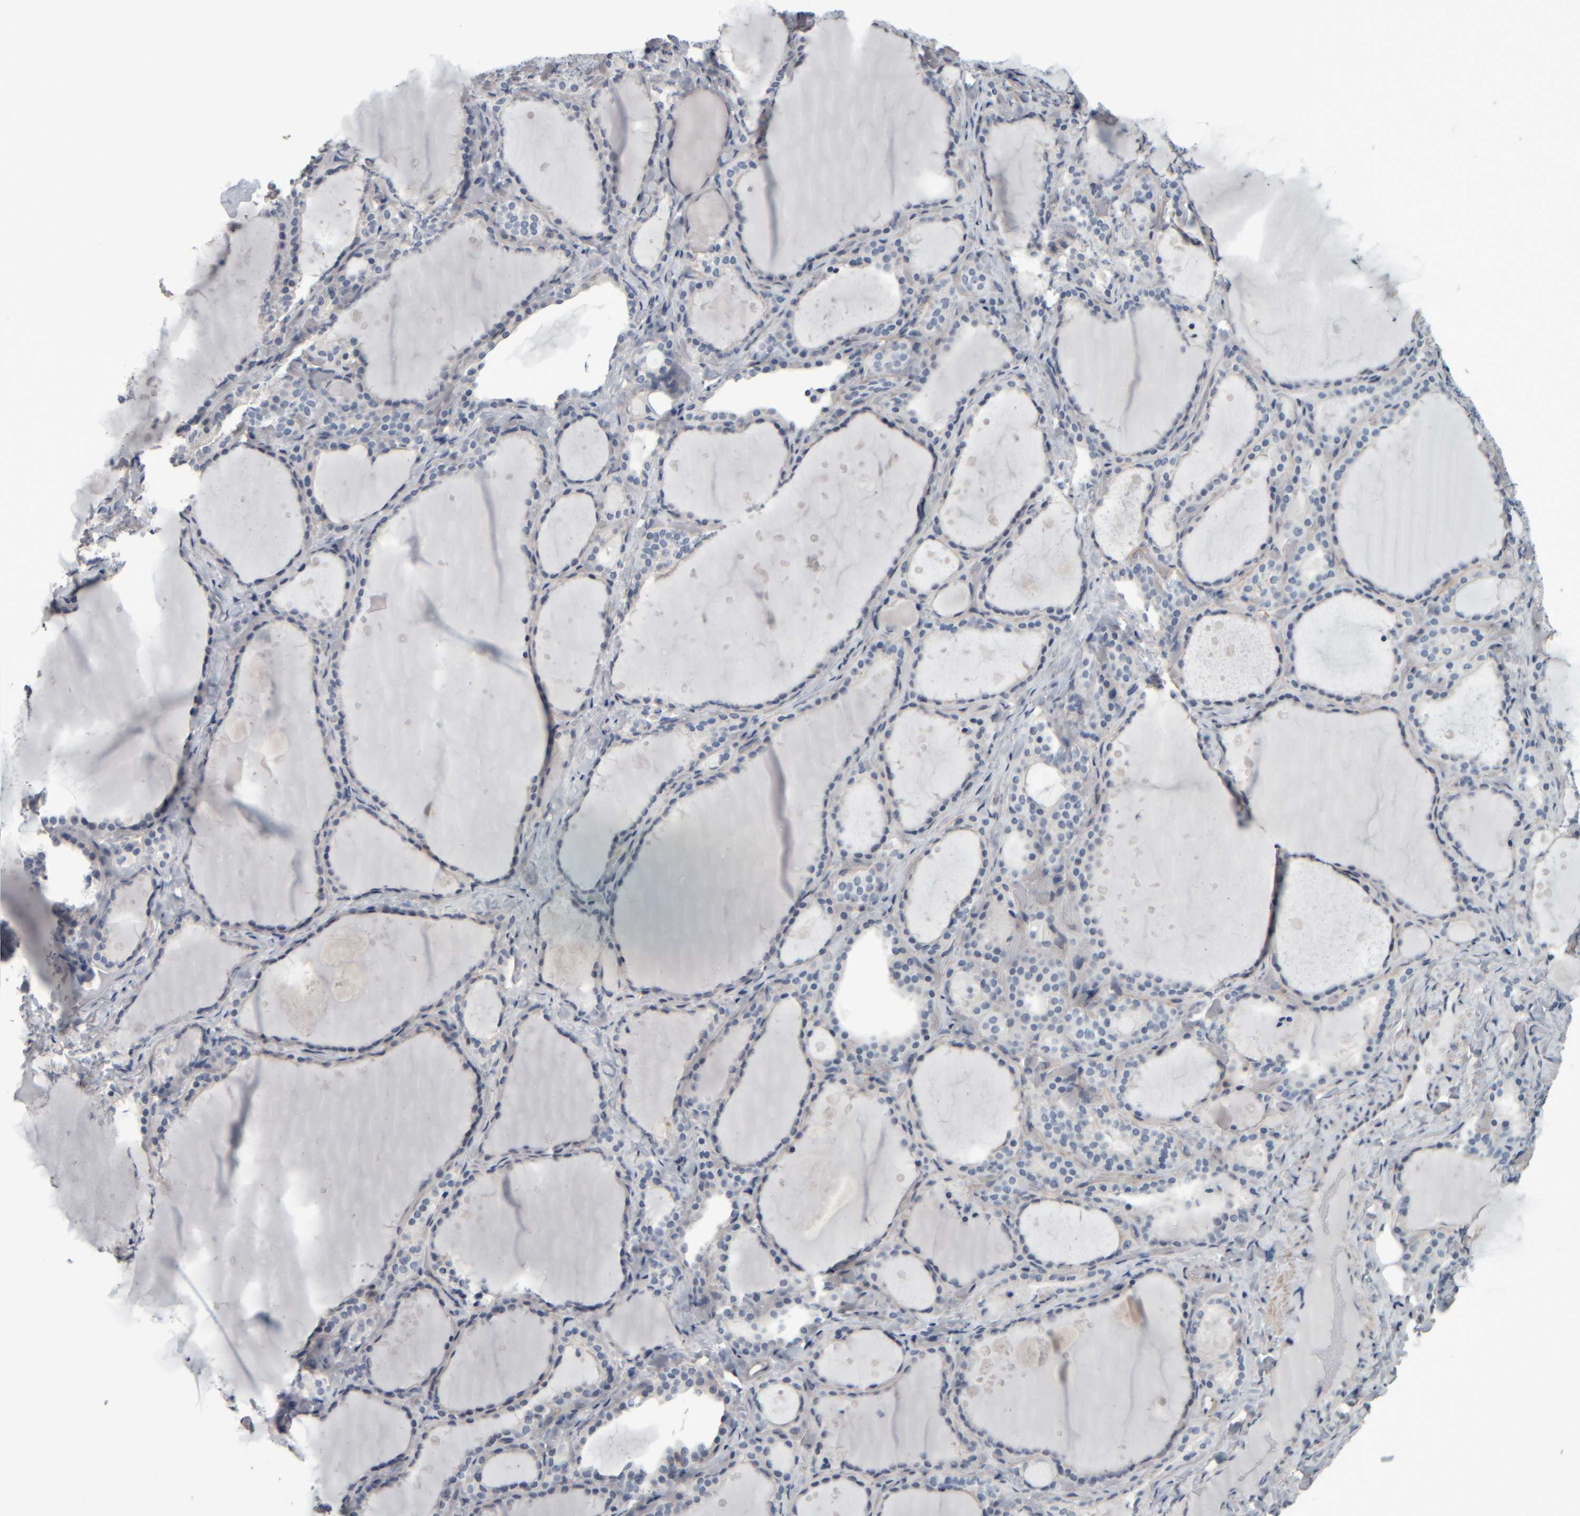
{"staining": {"intensity": "negative", "quantity": "none", "location": "none"}, "tissue": "thyroid gland", "cell_type": "Glandular cells", "image_type": "normal", "snomed": [{"axis": "morphology", "description": "Normal tissue, NOS"}, {"axis": "topography", "description": "Thyroid gland"}], "caption": "Histopathology image shows no protein staining in glandular cells of unremarkable thyroid gland.", "gene": "CAVIN4", "patient": {"sex": "female", "age": 44}}